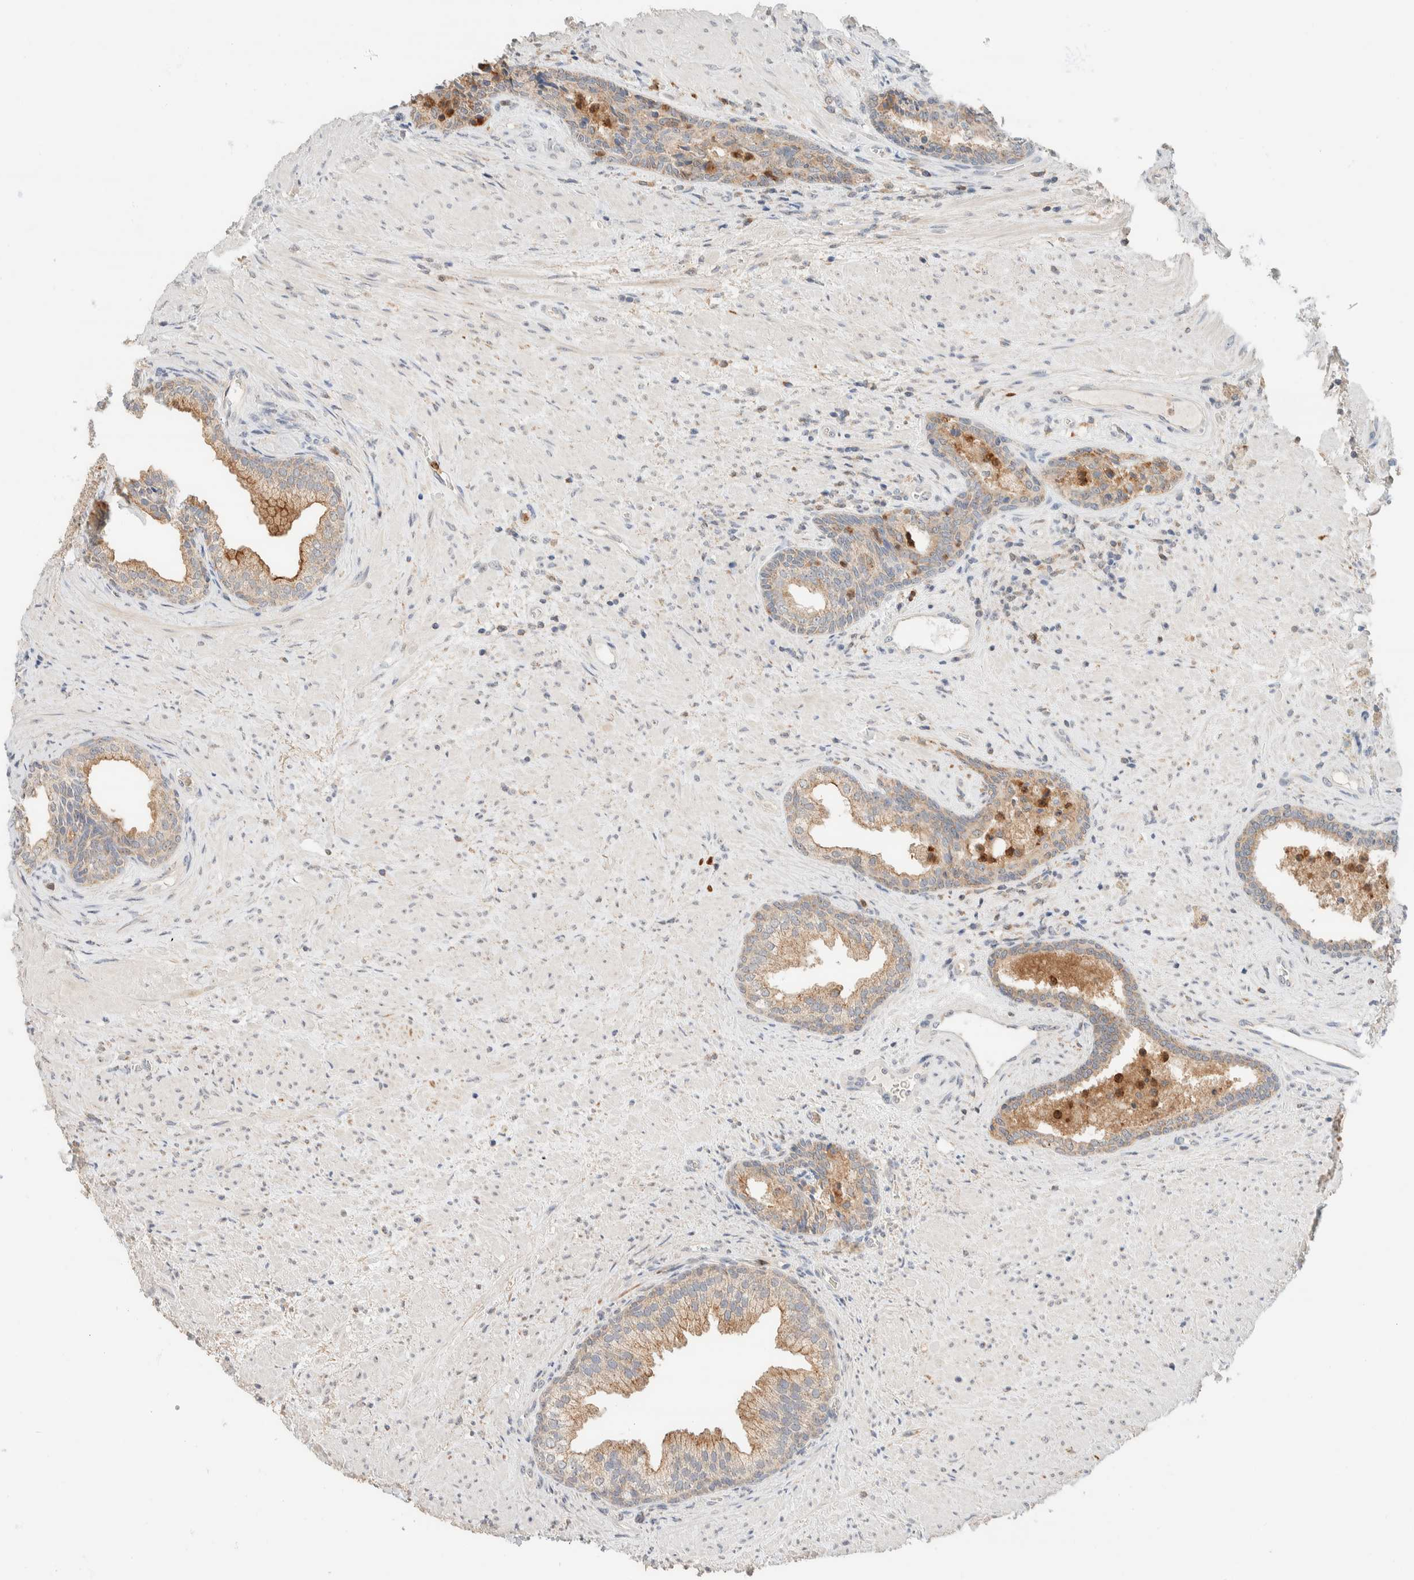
{"staining": {"intensity": "moderate", "quantity": ">75%", "location": "cytoplasmic/membranous"}, "tissue": "prostate", "cell_type": "Glandular cells", "image_type": "normal", "snomed": [{"axis": "morphology", "description": "Normal tissue, NOS"}, {"axis": "topography", "description": "Prostate"}], "caption": "IHC of normal human prostate exhibits medium levels of moderate cytoplasmic/membranous positivity in about >75% of glandular cells. (brown staining indicates protein expression, while blue staining denotes nuclei).", "gene": "HDHD3", "patient": {"sex": "male", "age": 76}}